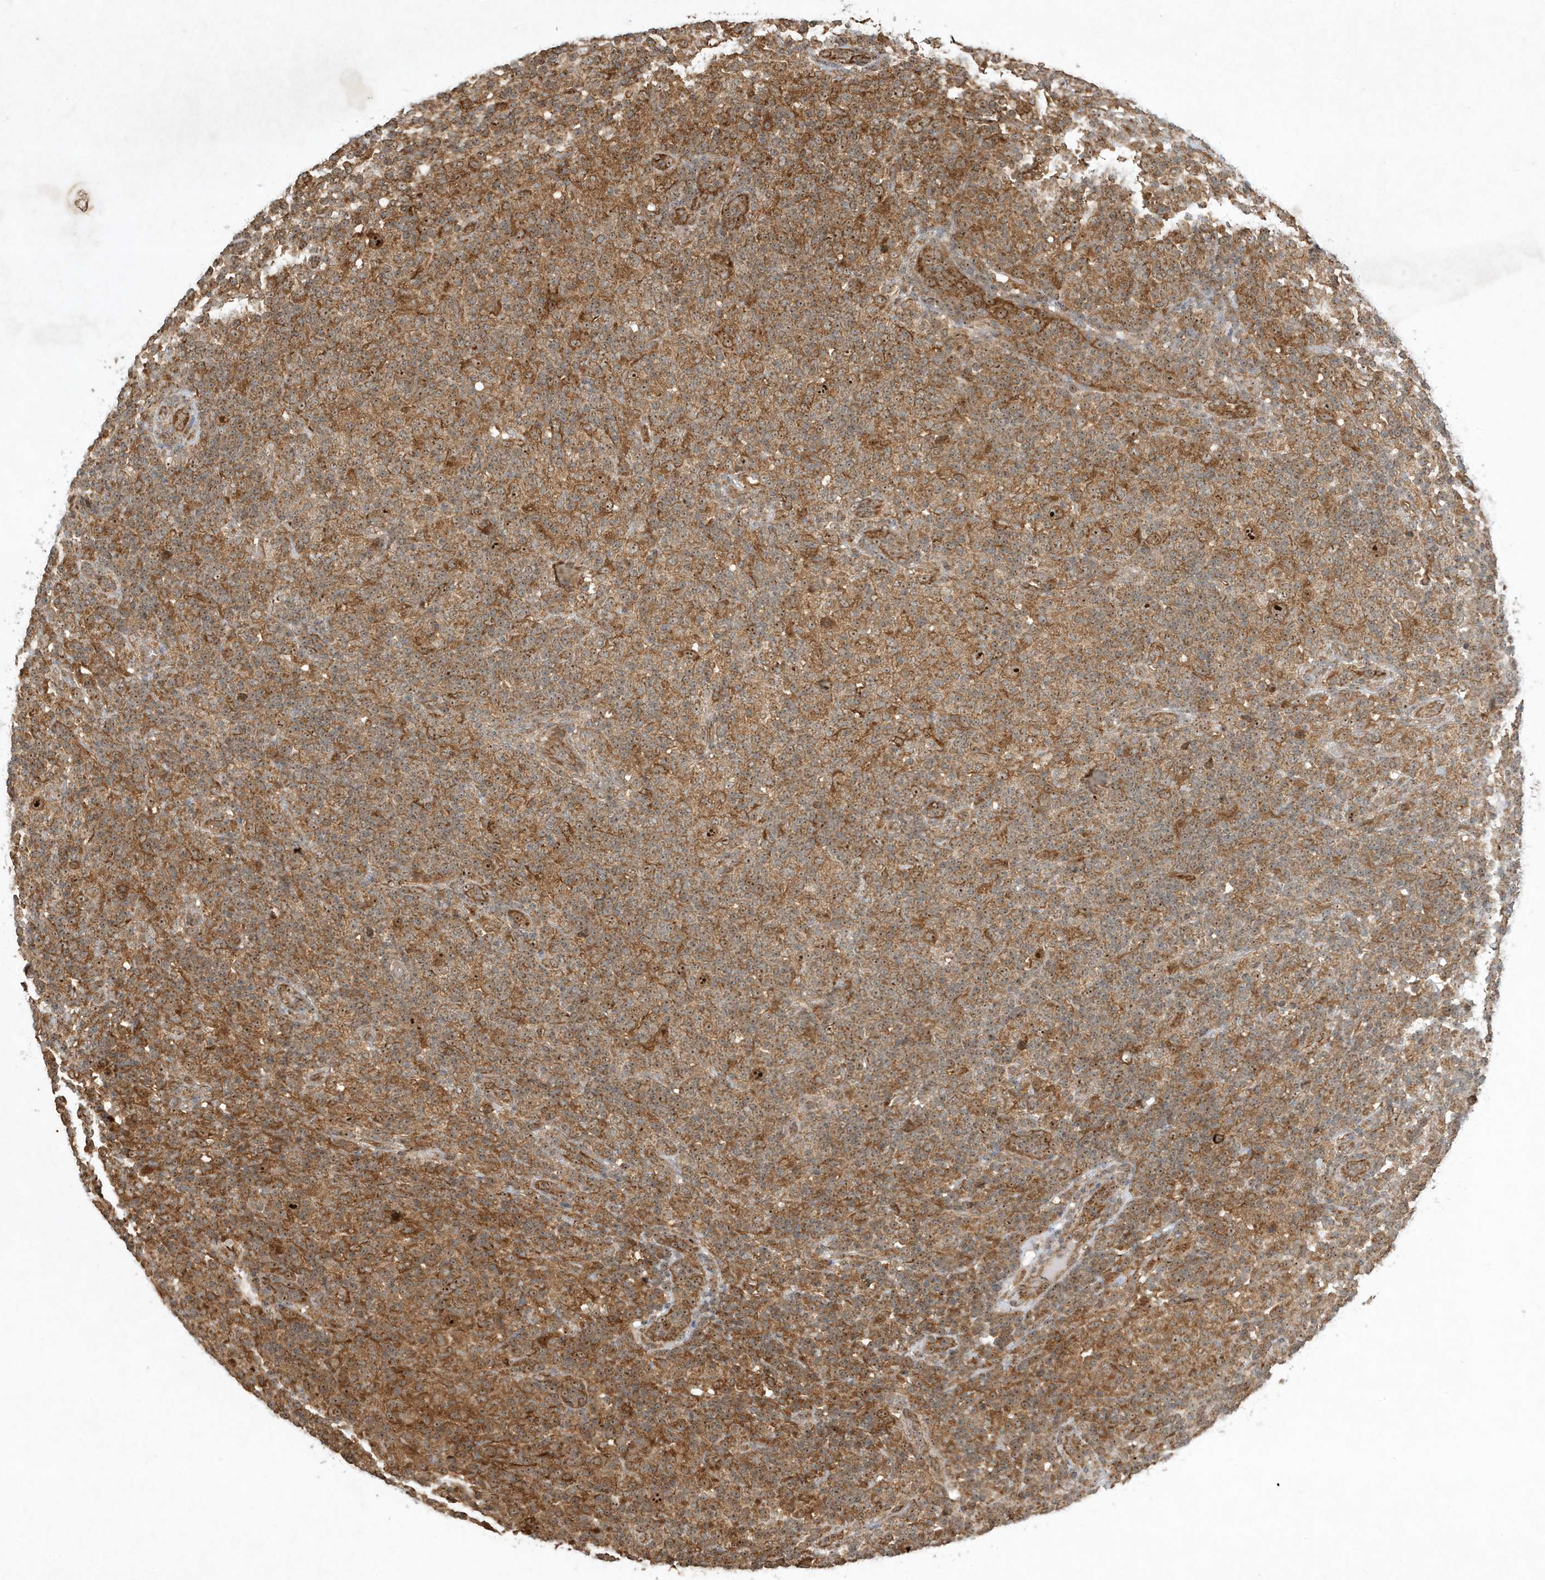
{"staining": {"intensity": "strong", "quantity": ">75%", "location": "cytoplasmic/membranous,nuclear"}, "tissue": "lymphoma", "cell_type": "Tumor cells", "image_type": "cancer", "snomed": [{"axis": "morphology", "description": "Hodgkin's disease, NOS"}, {"axis": "topography", "description": "Lymph node"}], "caption": "Protein staining of lymphoma tissue displays strong cytoplasmic/membranous and nuclear staining in approximately >75% of tumor cells. (brown staining indicates protein expression, while blue staining denotes nuclei).", "gene": "ABCB9", "patient": {"sex": "male", "age": 70}}